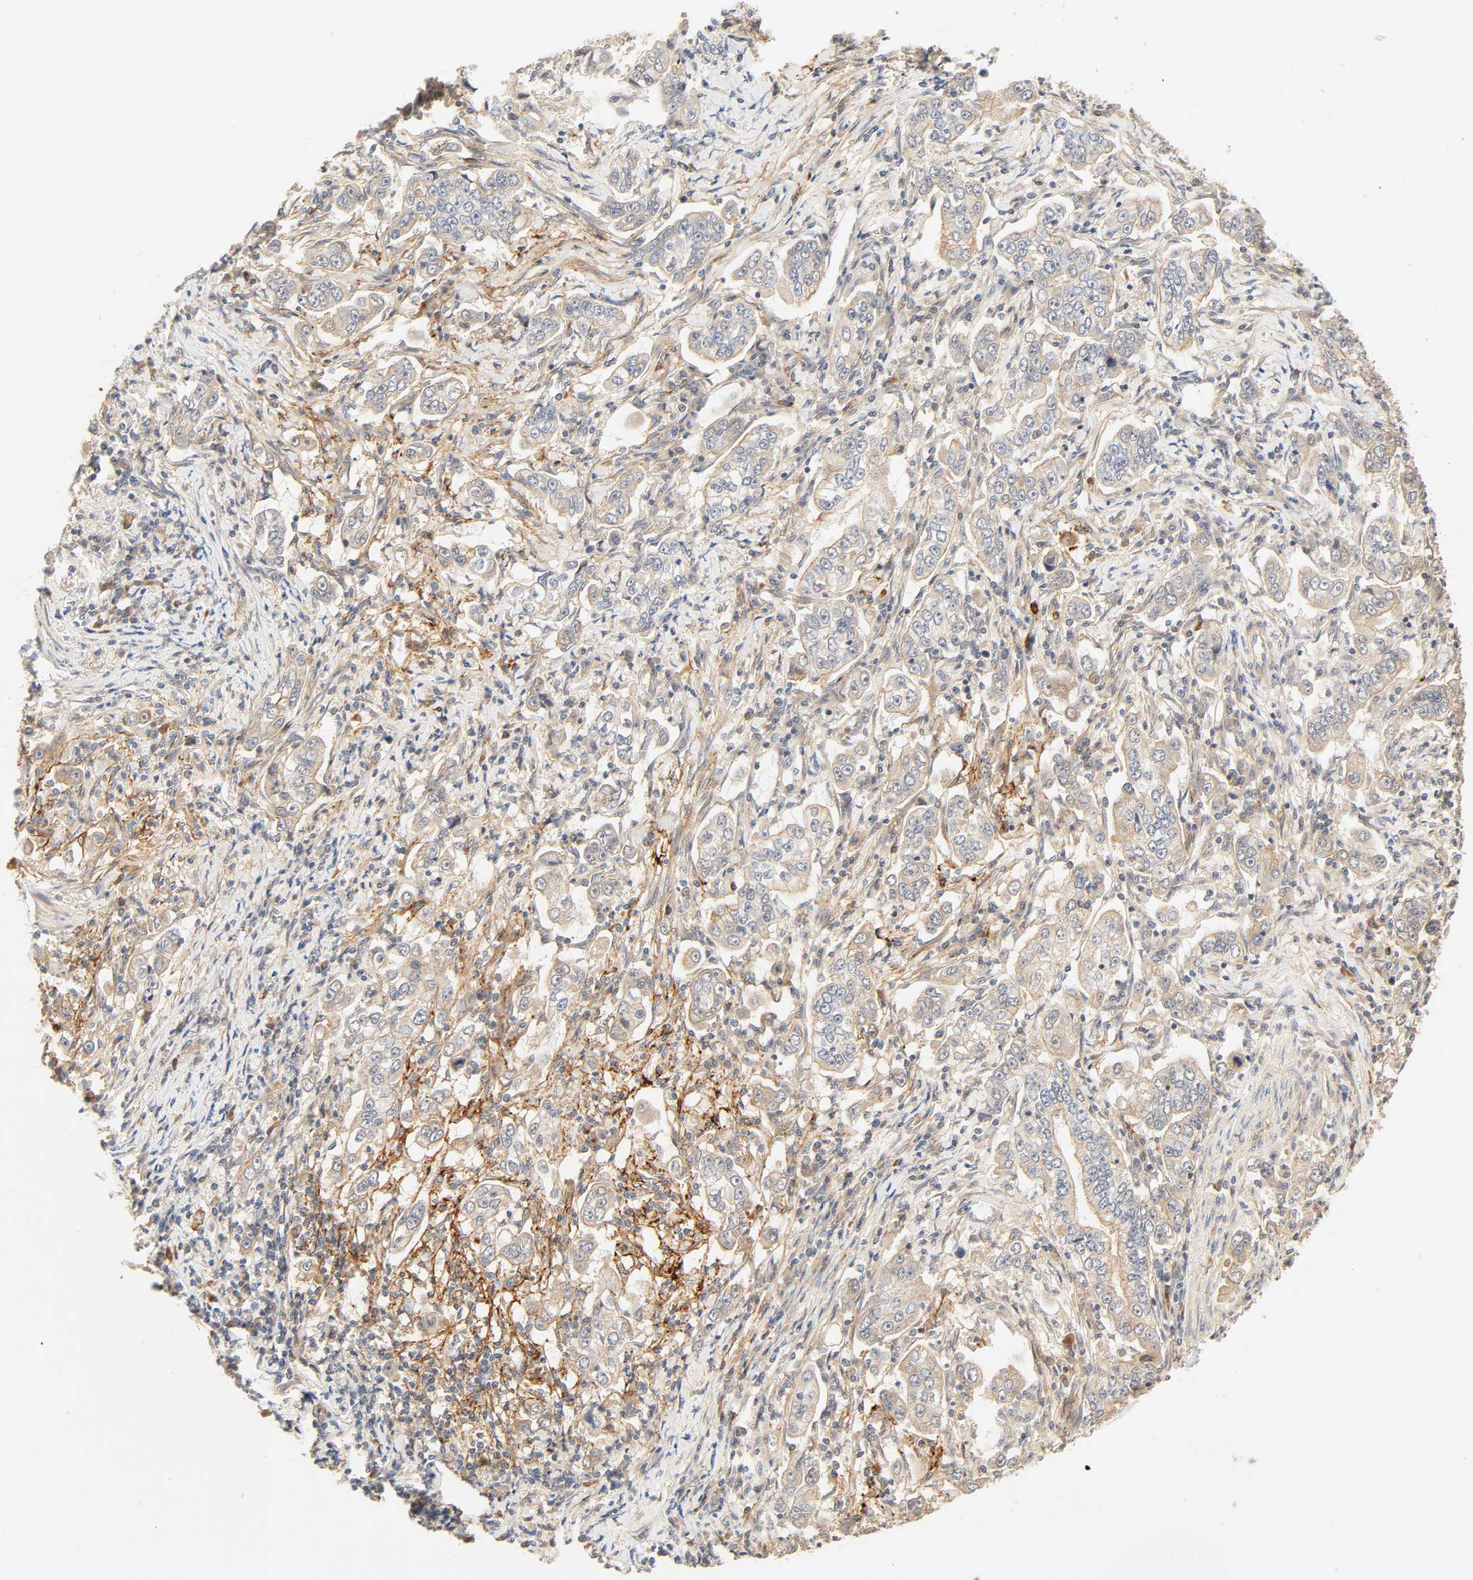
{"staining": {"intensity": "weak", "quantity": "25%-75%", "location": "cytoplasmic/membranous"}, "tissue": "stomach cancer", "cell_type": "Tumor cells", "image_type": "cancer", "snomed": [{"axis": "morphology", "description": "Adenocarcinoma, NOS"}, {"axis": "topography", "description": "Stomach, lower"}], "caption": "High-power microscopy captured an immunohistochemistry (IHC) photomicrograph of adenocarcinoma (stomach), revealing weak cytoplasmic/membranous positivity in approximately 25%-75% of tumor cells.", "gene": "CACNA1G", "patient": {"sex": "female", "age": 72}}